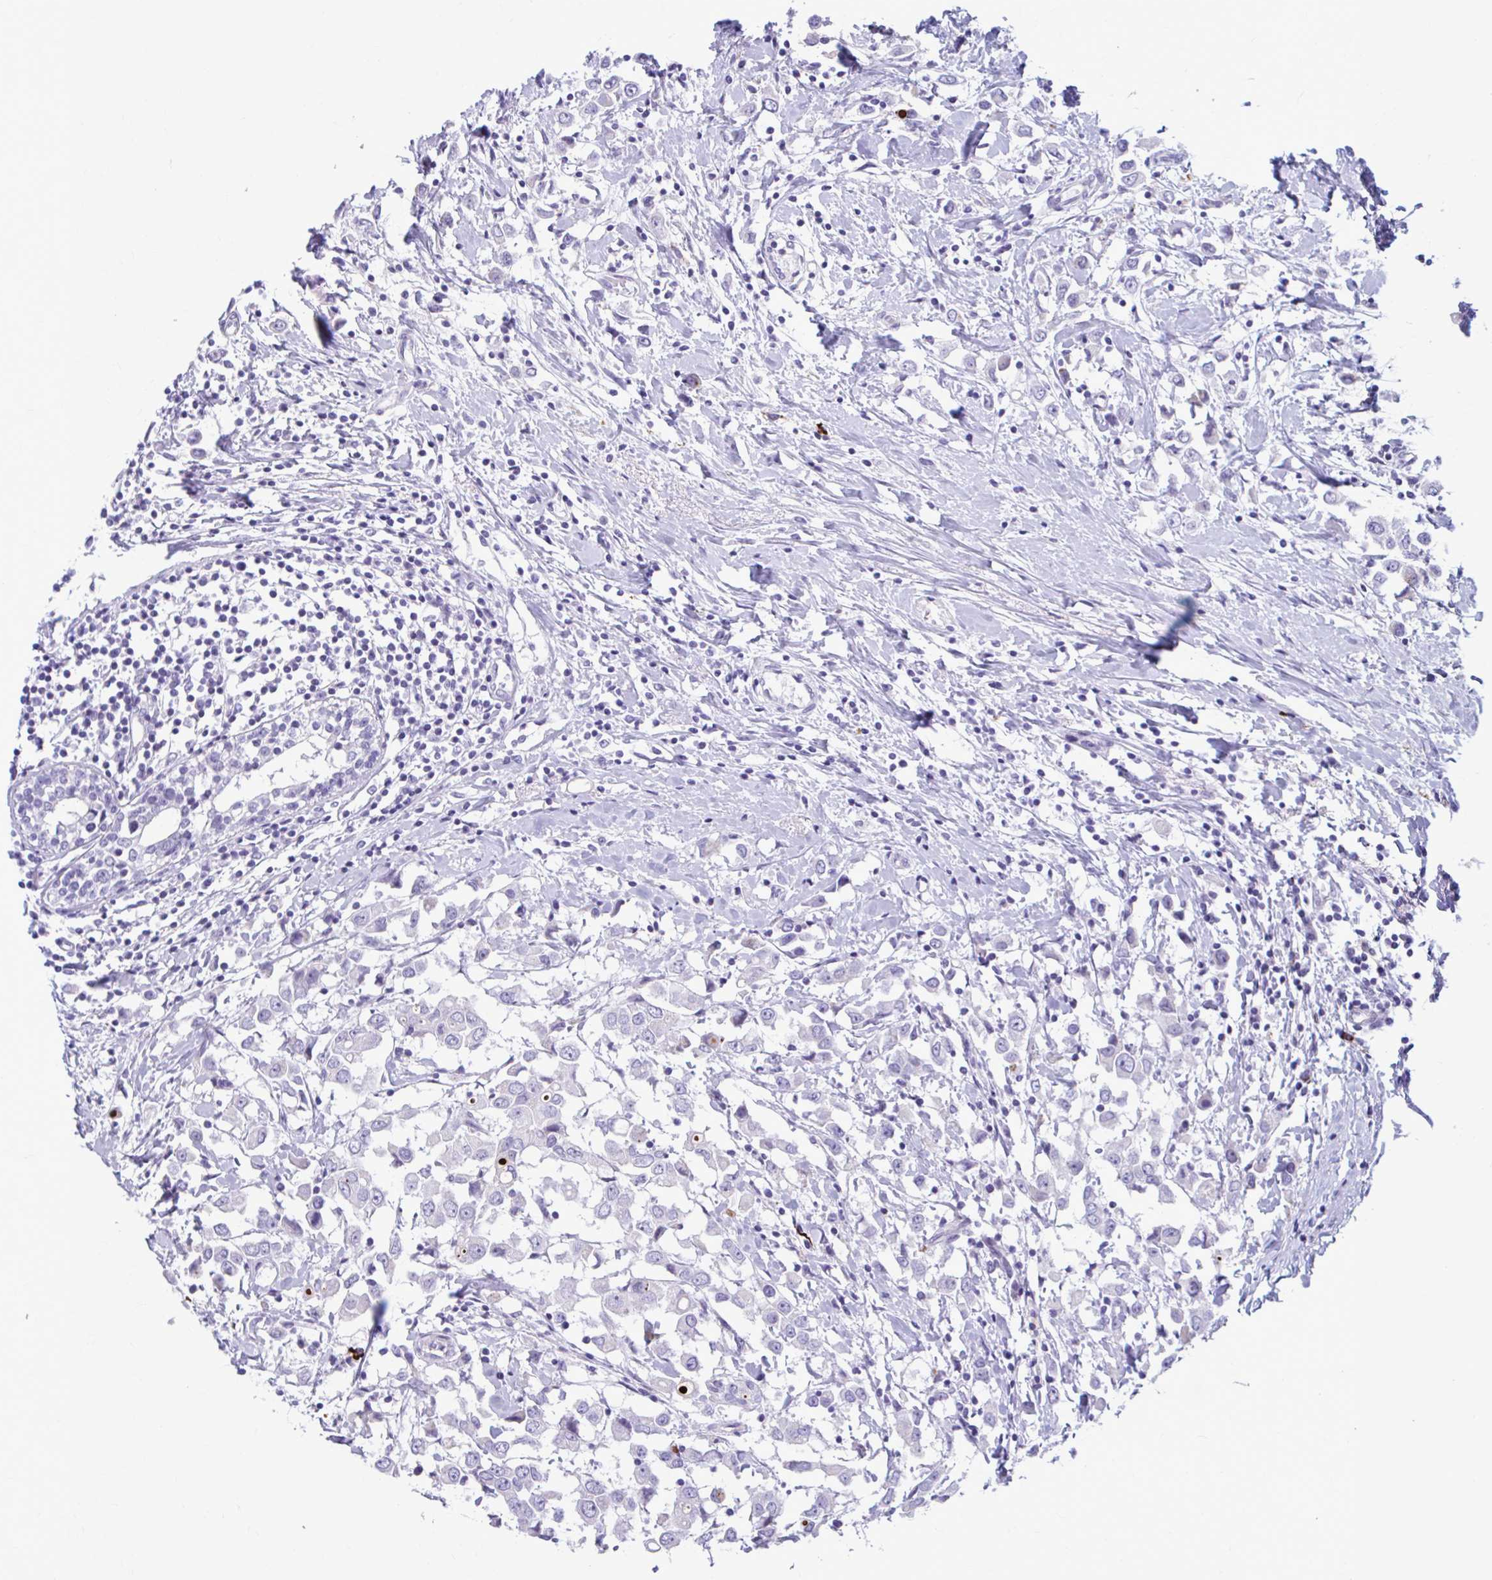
{"staining": {"intensity": "negative", "quantity": "none", "location": "none"}, "tissue": "breast cancer", "cell_type": "Tumor cells", "image_type": "cancer", "snomed": [{"axis": "morphology", "description": "Duct carcinoma"}, {"axis": "topography", "description": "Breast"}], "caption": "Immunohistochemical staining of breast cancer (invasive ductal carcinoma) displays no significant staining in tumor cells.", "gene": "C12orf71", "patient": {"sex": "female", "age": 61}}